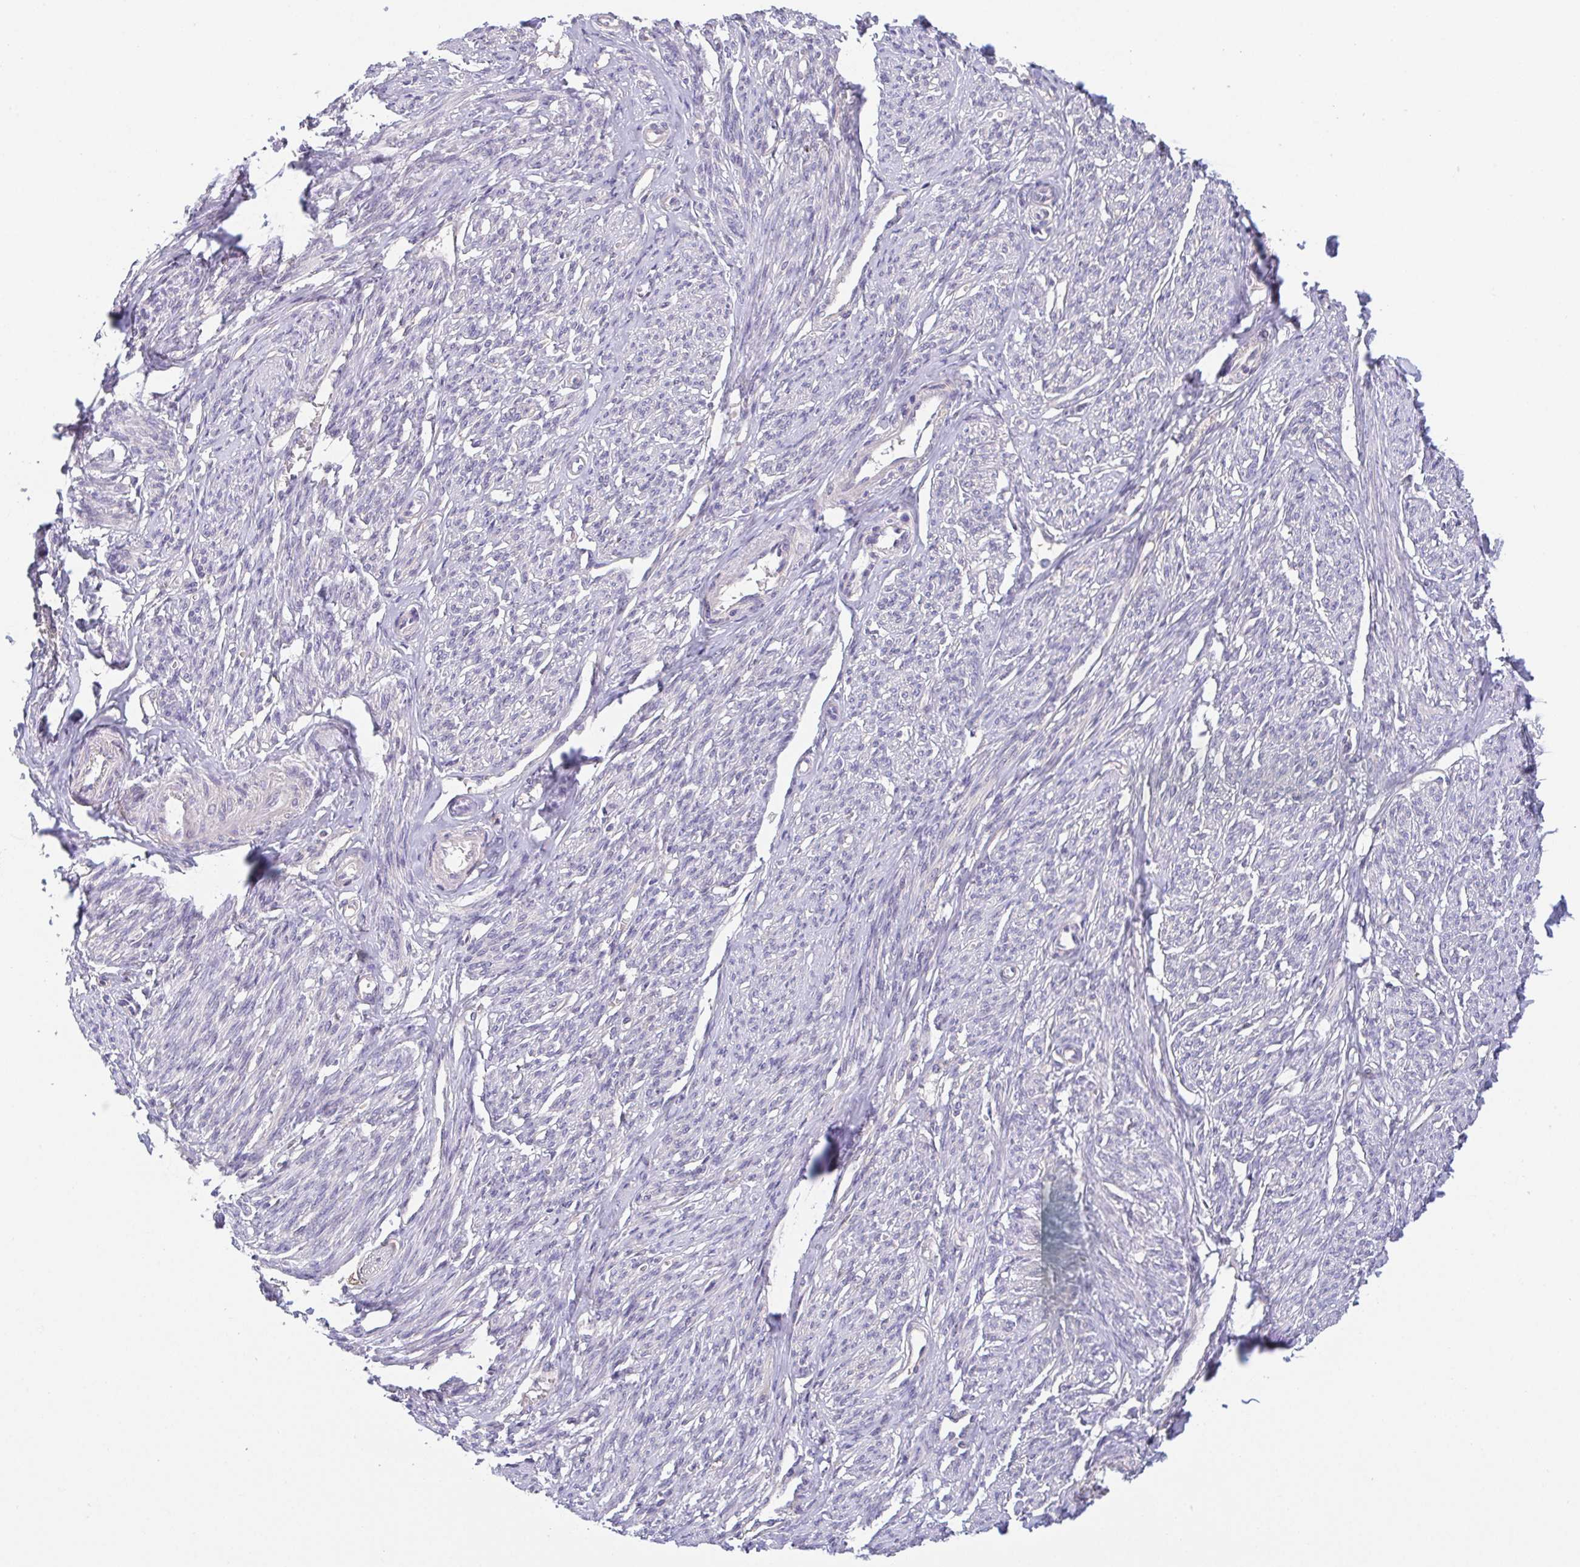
{"staining": {"intensity": "negative", "quantity": "none", "location": "none"}, "tissue": "smooth muscle", "cell_type": "Smooth muscle cells", "image_type": "normal", "snomed": [{"axis": "morphology", "description": "Normal tissue, NOS"}, {"axis": "topography", "description": "Smooth muscle"}], "caption": "Protein analysis of unremarkable smooth muscle reveals no significant expression in smooth muscle cells. (Brightfield microscopy of DAB (3,3'-diaminobenzidine) immunohistochemistry (IHC) at high magnification).", "gene": "BCL2L1", "patient": {"sex": "female", "age": 65}}